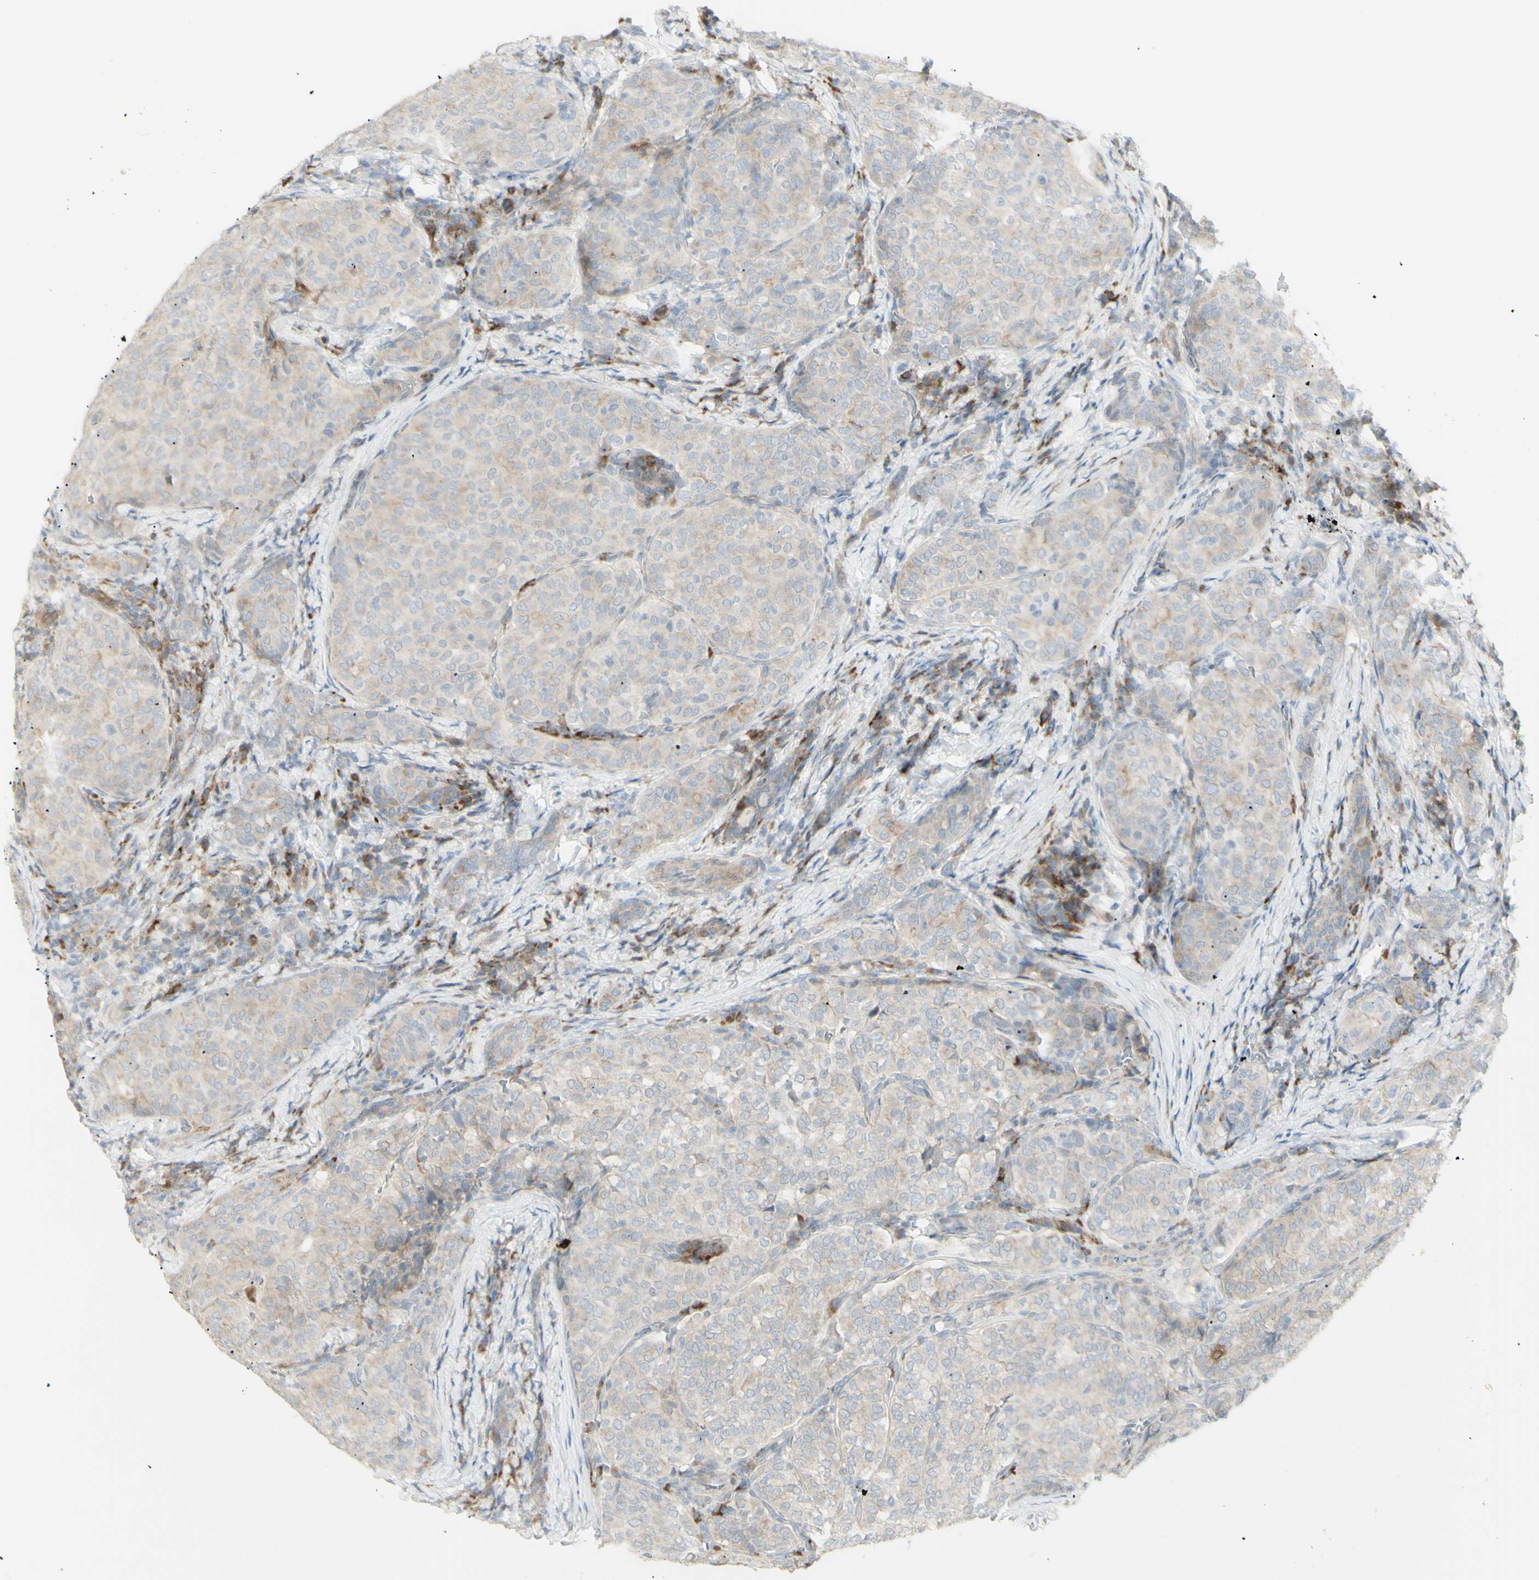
{"staining": {"intensity": "weak", "quantity": "<25%", "location": "cytoplasmic/membranous"}, "tissue": "thyroid cancer", "cell_type": "Tumor cells", "image_type": "cancer", "snomed": [{"axis": "morphology", "description": "Normal tissue, NOS"}, {"axis": "morphology", "description": "Papillary adenocarcinoma, NOS"}, {"axis": "topography", "description": "Thyroid gland"}], "caption": "This is an immunohistochemistry histopathology image of human thyroid cancer (papillary adenocarcinoma). There is no staining in tumor cells.", "gene": "NDST4", "patient": {"sex": "female", "age": 30}}